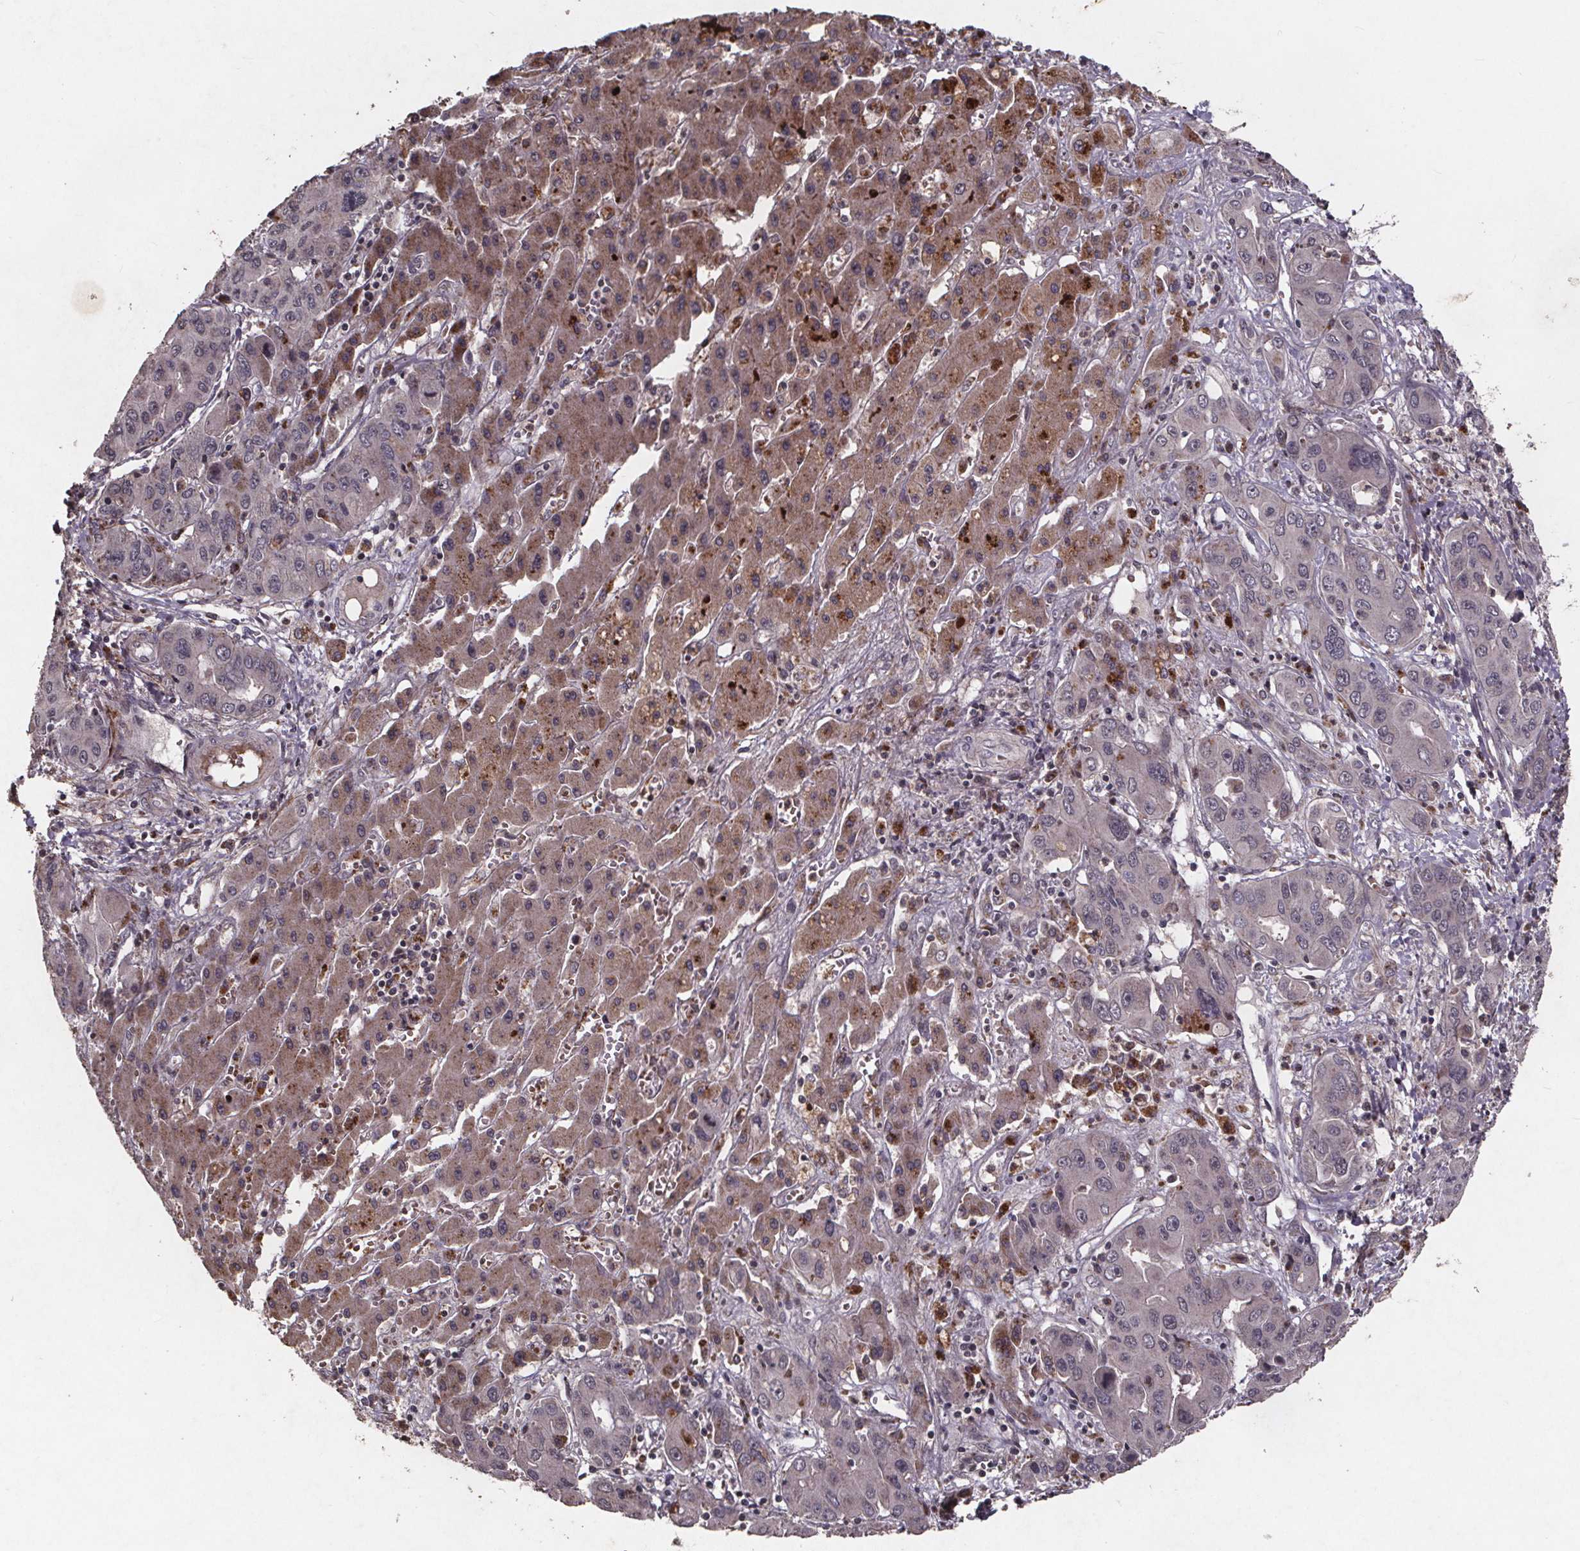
{"staining": {"intensity": "negative", "quantity": "none", "location": "none"}, "tissue": "liver cancer", "cell_type": "Tumor cells", "image_type": "cancer", "snomed": [{"axis": "morphology", "description": "Cholangiocarcinoma"}, {"axis": "topography", "description": "Liver"}], "caption": "Immunohistochemistry (IHC) micrograph of neoplastic tissue: liver cancer stained with DAB reveals no significant protein positivity in tumor cells.", "gene": "GPX3", "patient": {"sex": "male", "age": 67}}